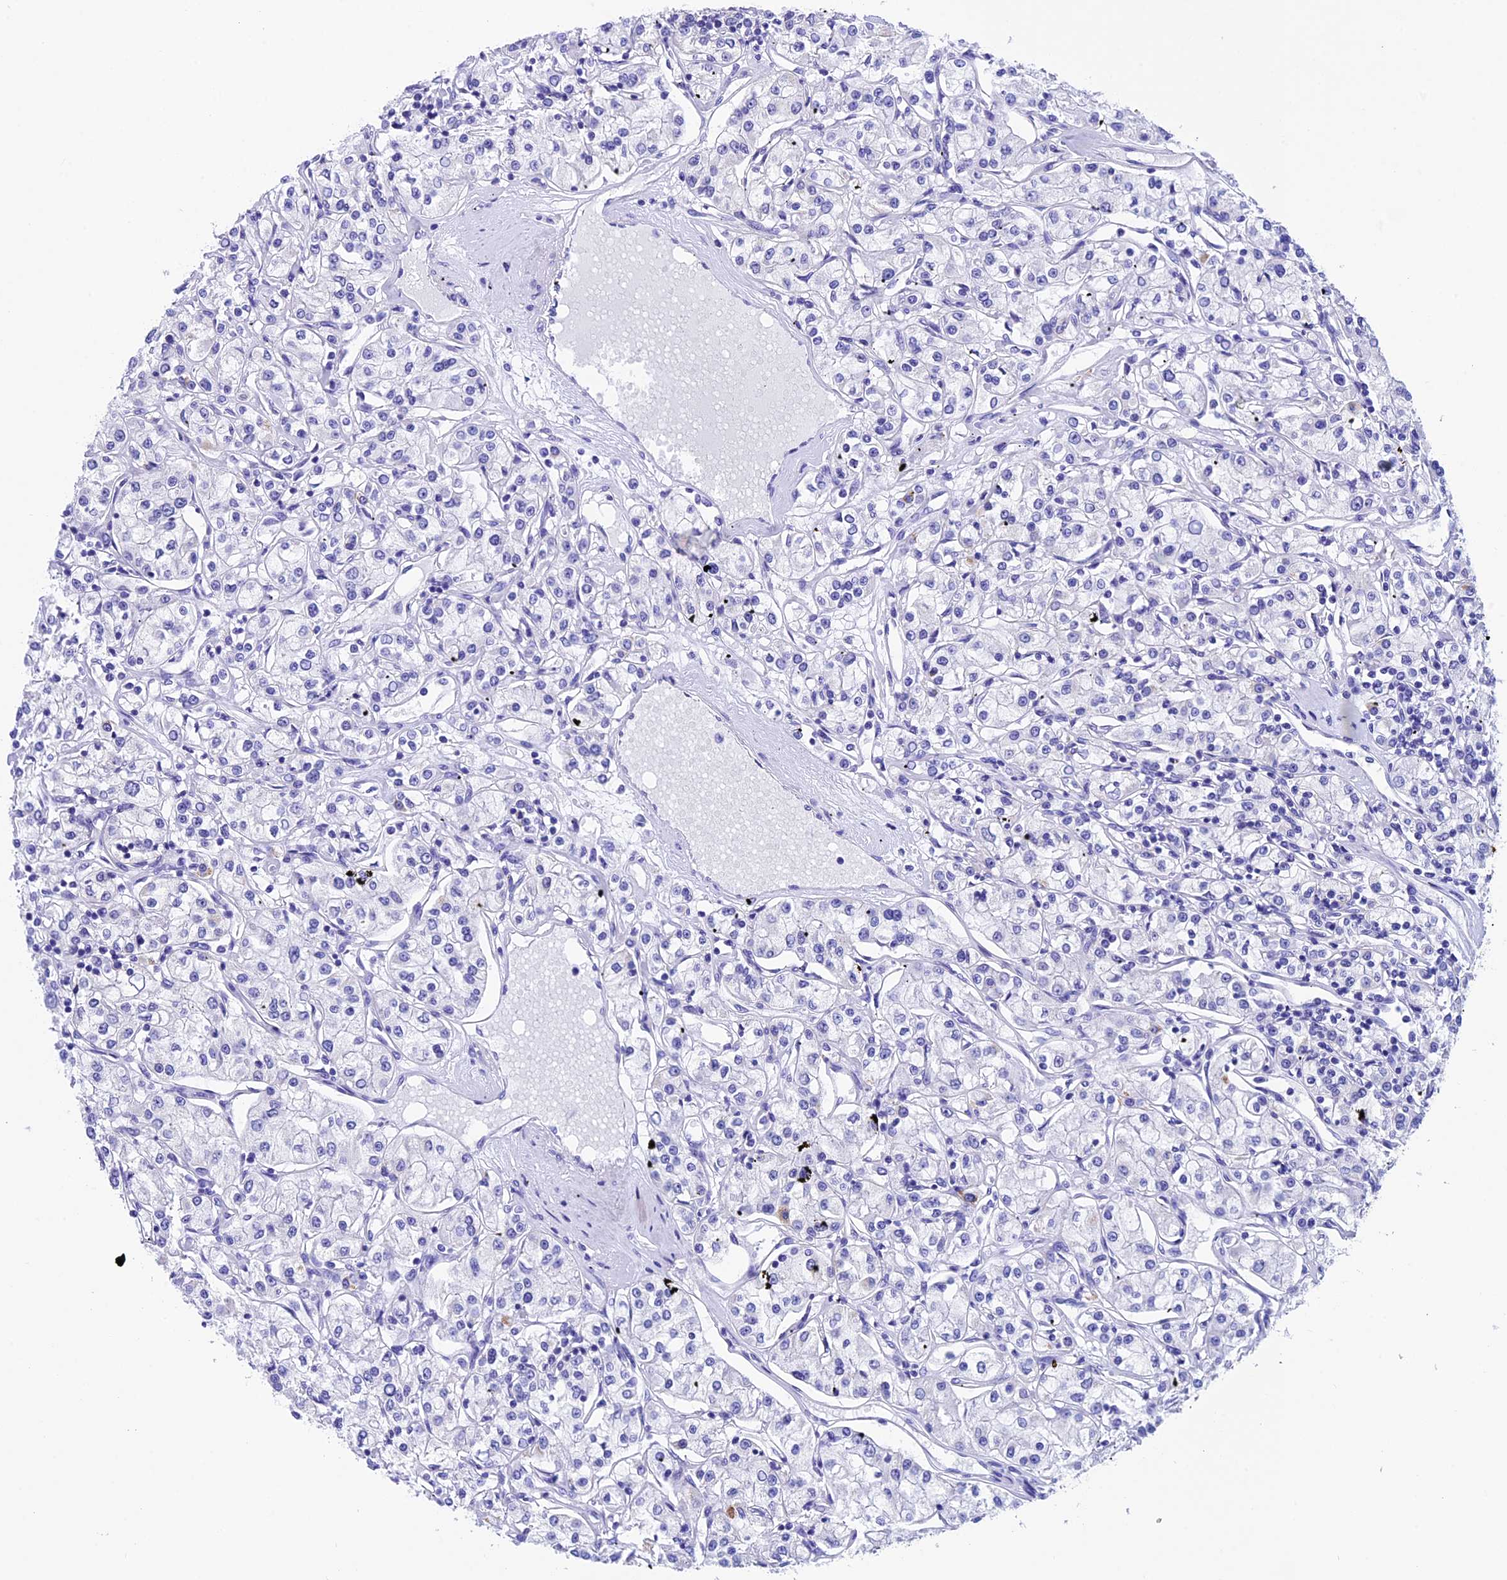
{"staining": {"intensity": "negative", "quantity": "none", "location": "none"}, "tissue": "renal cancer", "cell_type": "Tumor cells", "image_type": "cancer", "snomed": [{"axis": "morphology", "description": "Adenocarcinoma, NOS"}, {"axis": "topography", "description": "Kidney"}], "caption": "Adenocarcinoma (renal) stained for a protein using immunohistochemistry demonstrates no staining tumor cells.", "gene": "SLC8B1", "patient": {"sex": "female", "age": 59}}